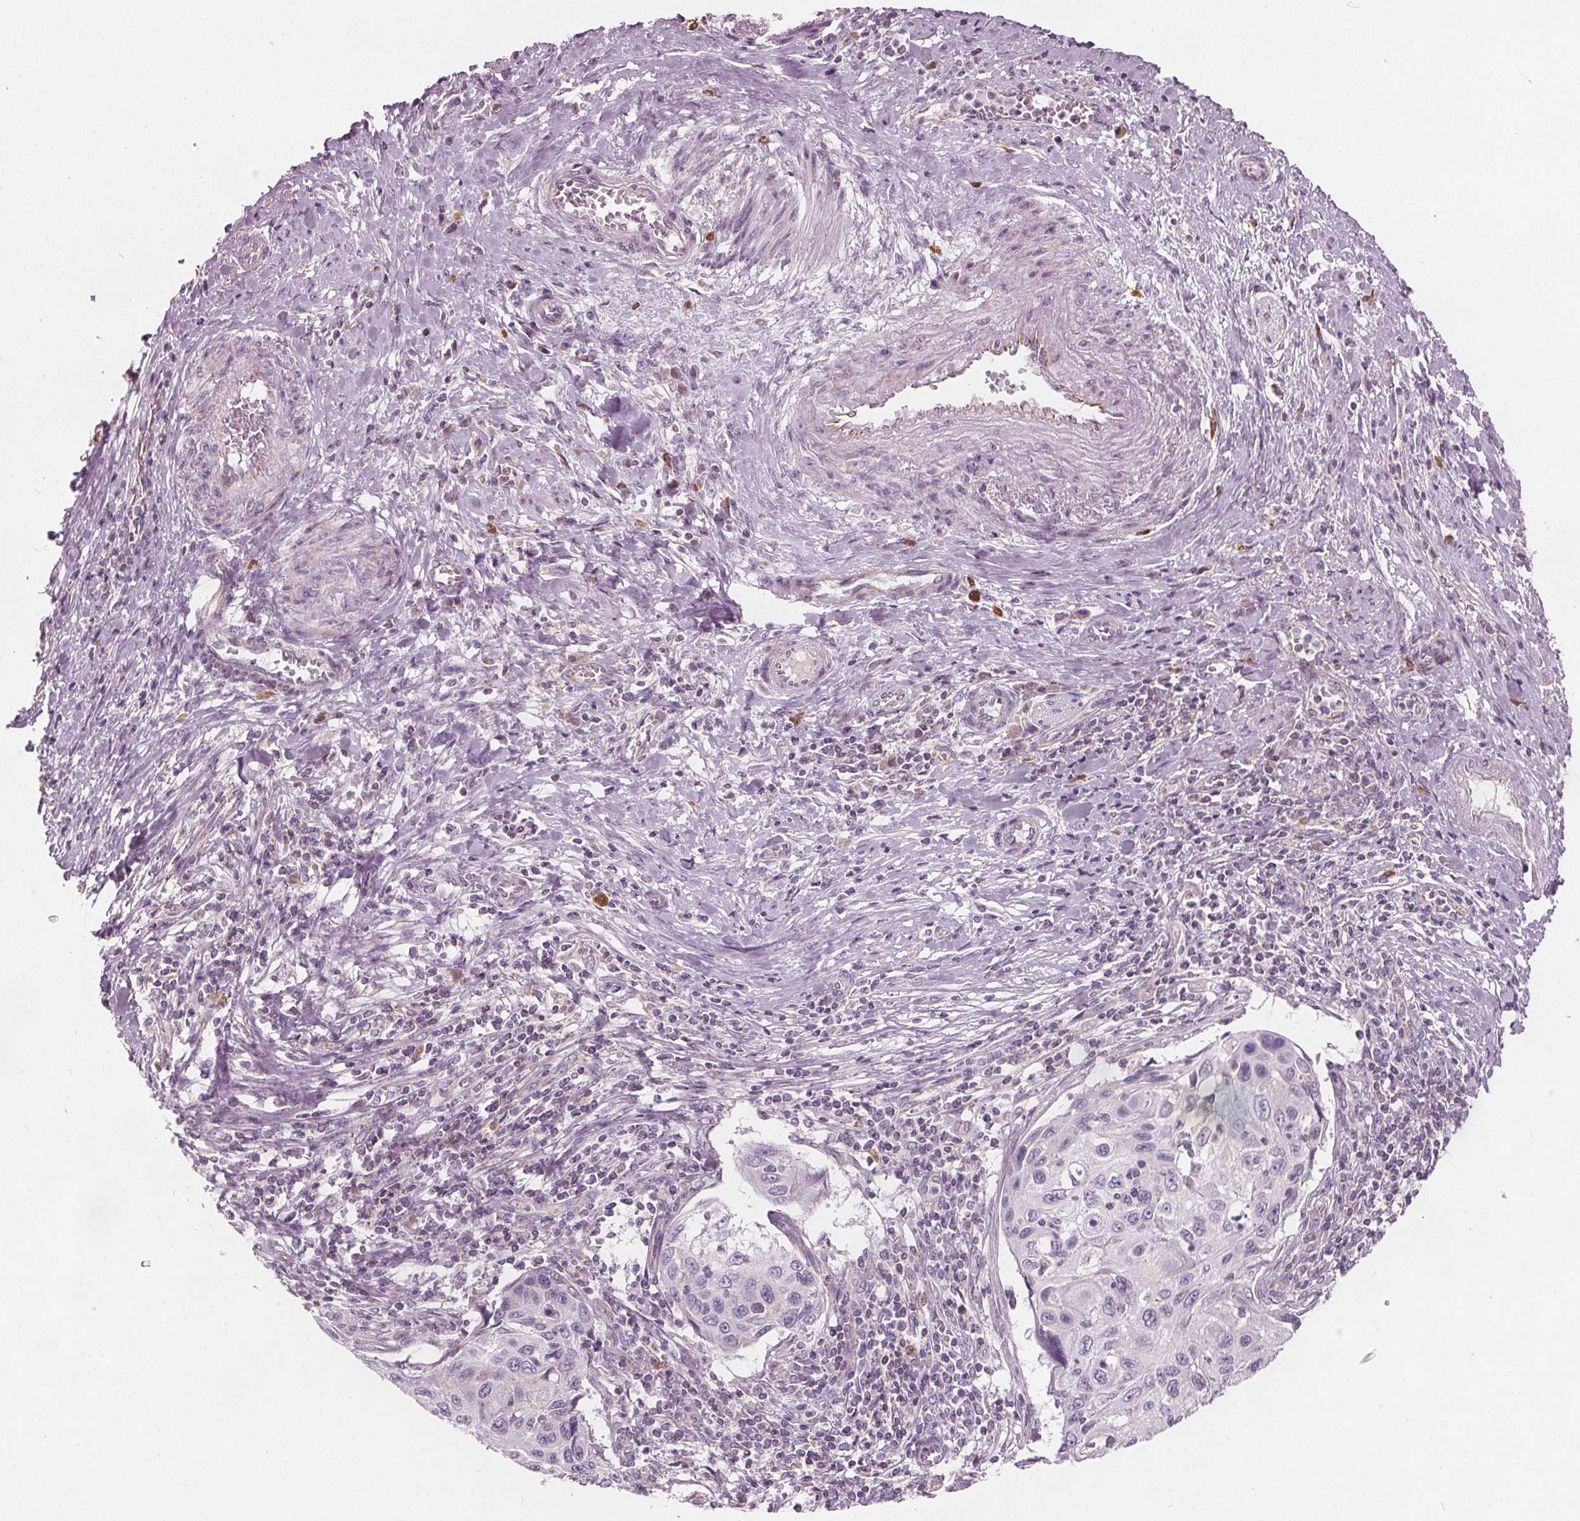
{"staining": {"intensity": "negative", "quantity": "none", "location": "none"}, "tissue": "cervical cancer", "cell_type": "Tumor cells", "image_type": "cancer", "snomed": [{"axis": "morphology", "description": "Squamous cell carcinoma, NOS"}, {"axis": "topography", "description": "Cervix"}], "caption": "Immunohistochemical staining of human cervical cancer reveals no significant staining in tumor cells.", "gene": "ECI2", "patient": {"sex": "female", "age": 70}}